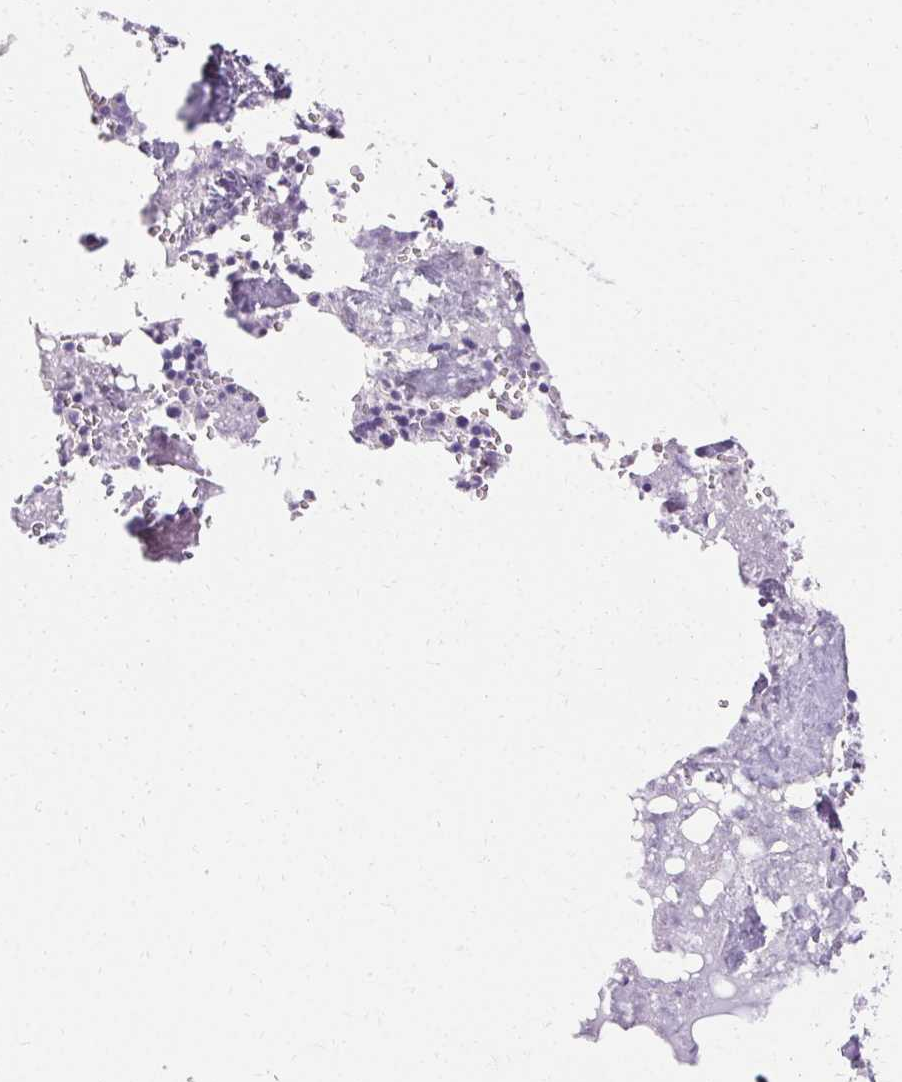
{"staining": {"intensity": "negative", "quantity": "none", "location": "none"}, "tissue": "bone marrow", "cell_type": "Hematopoietic cells", "image_type": "normal", "snomed": [{"axis": "morphology", "description": "Normal tissue, NOS"}, {"axis": "topography", "description": "Bone marrow"}], "caption": "IHC of unremarkable bone marrow demonstrates no staining in hematopoietic cells. (Stains: DAB immunohistochemistry (IHC) with hematoxylin counter stain, Microscopy: brightfield microscopy at high magnification).", "gene": "ASGR2", "patient": {"sex": "male", "age": 54}}